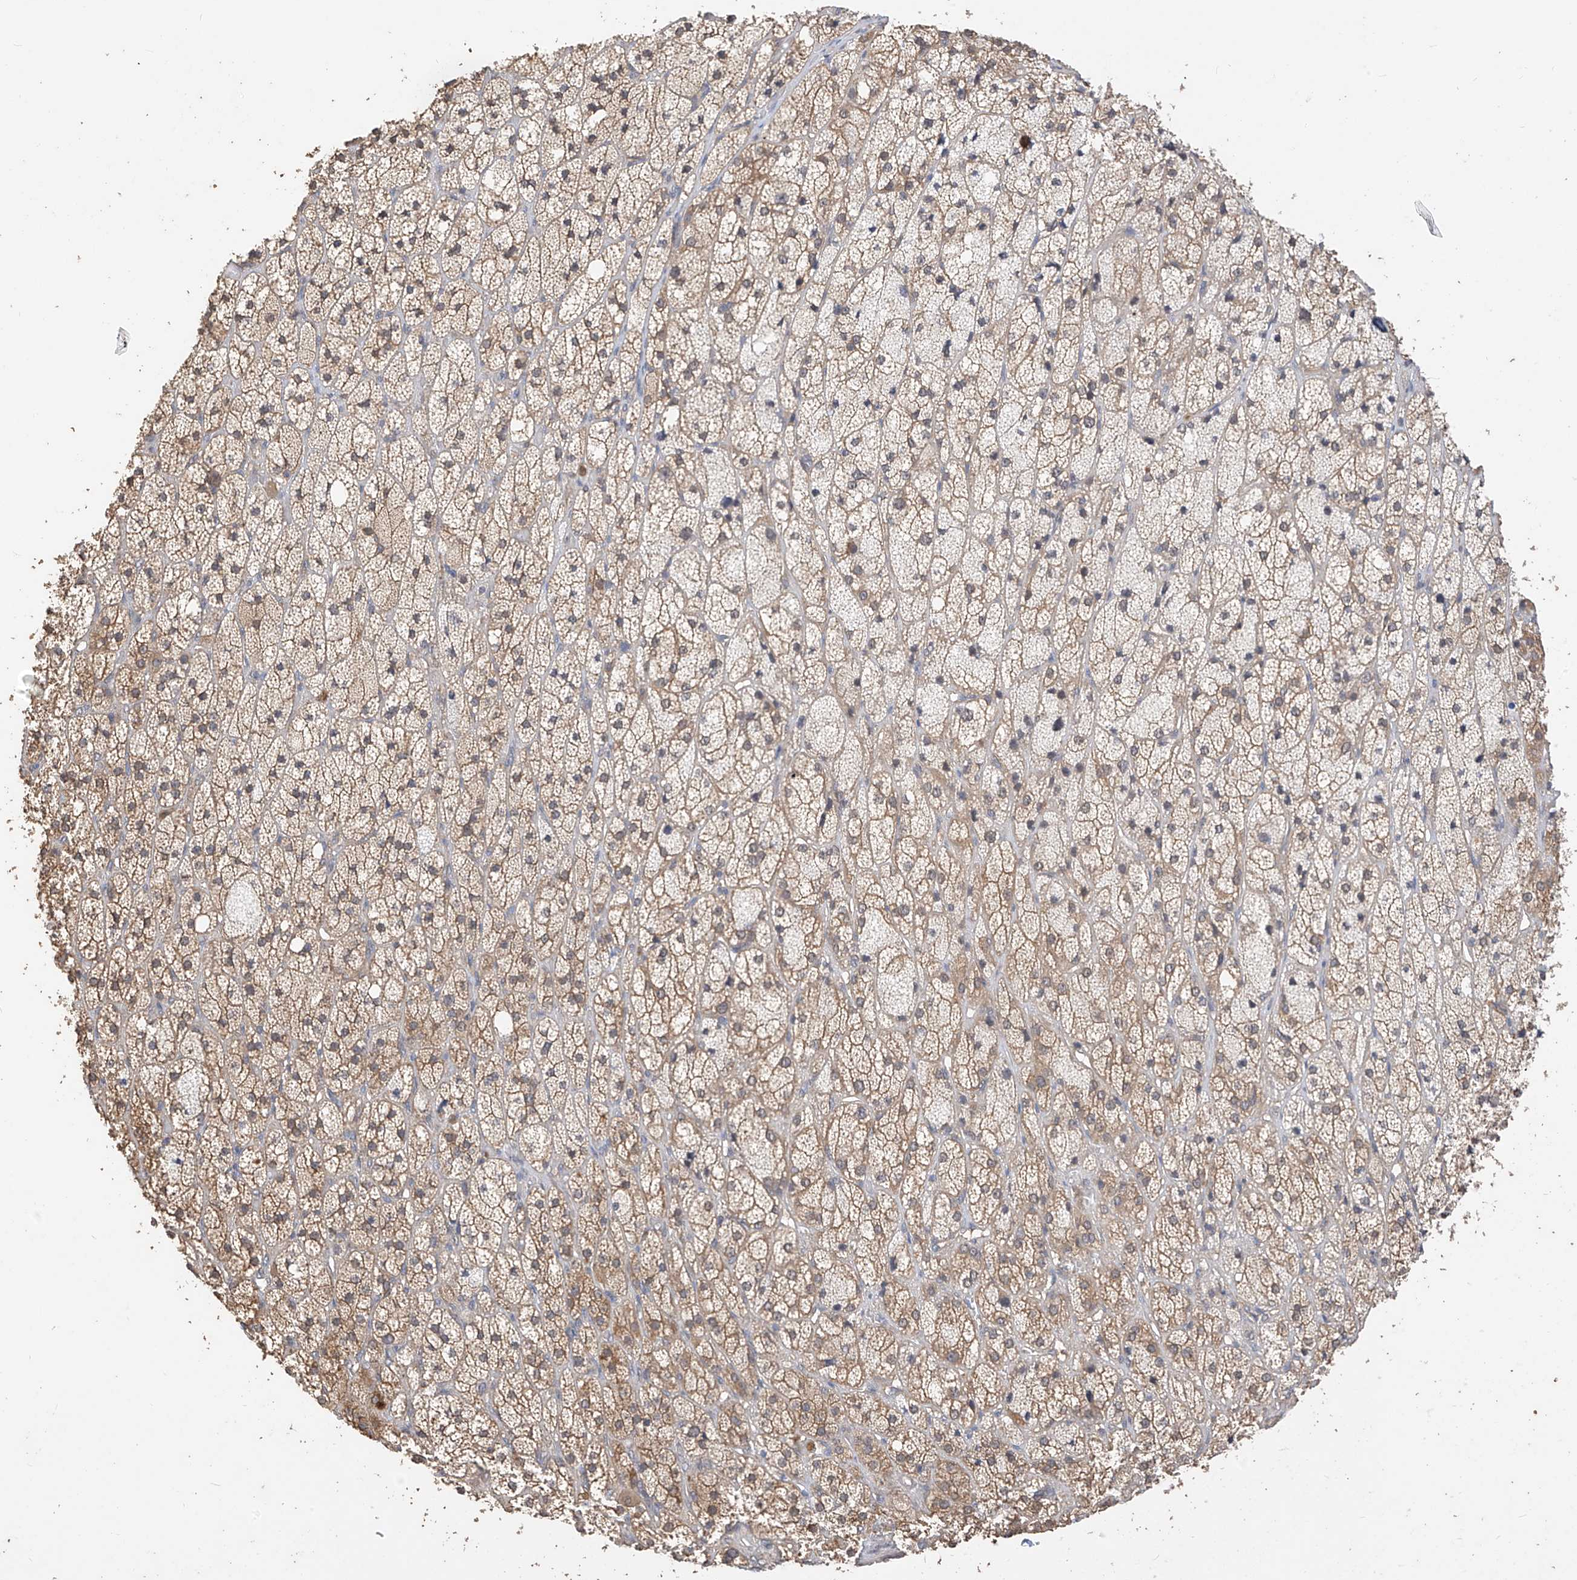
{"staining": {"intensity": "moderate", "quantity": "25%-75%", "location": "cytoplasmic/membranous"}, "tissue": "adrenal gland", "cell_type": "Glandular cells", "image_type": "normal", "snomed": [{"axis": "morphology", "description": "Normal tissue, NOS"}, {"axis": "topography", "description": "Adrenal gland"}], "caption": "Immunohistochemistry (IHC) (DAB) staining of normal adrenal gland exhibits moderate cytoplasmic/membranous protein positivity in about 25%-75% of glandular cells. Immunohistochemistry (IHC) stains the protein in brown and the nuclei are stained blue.", "gene": "OFD1", "patient": {"sex": "male", "age": 61}}